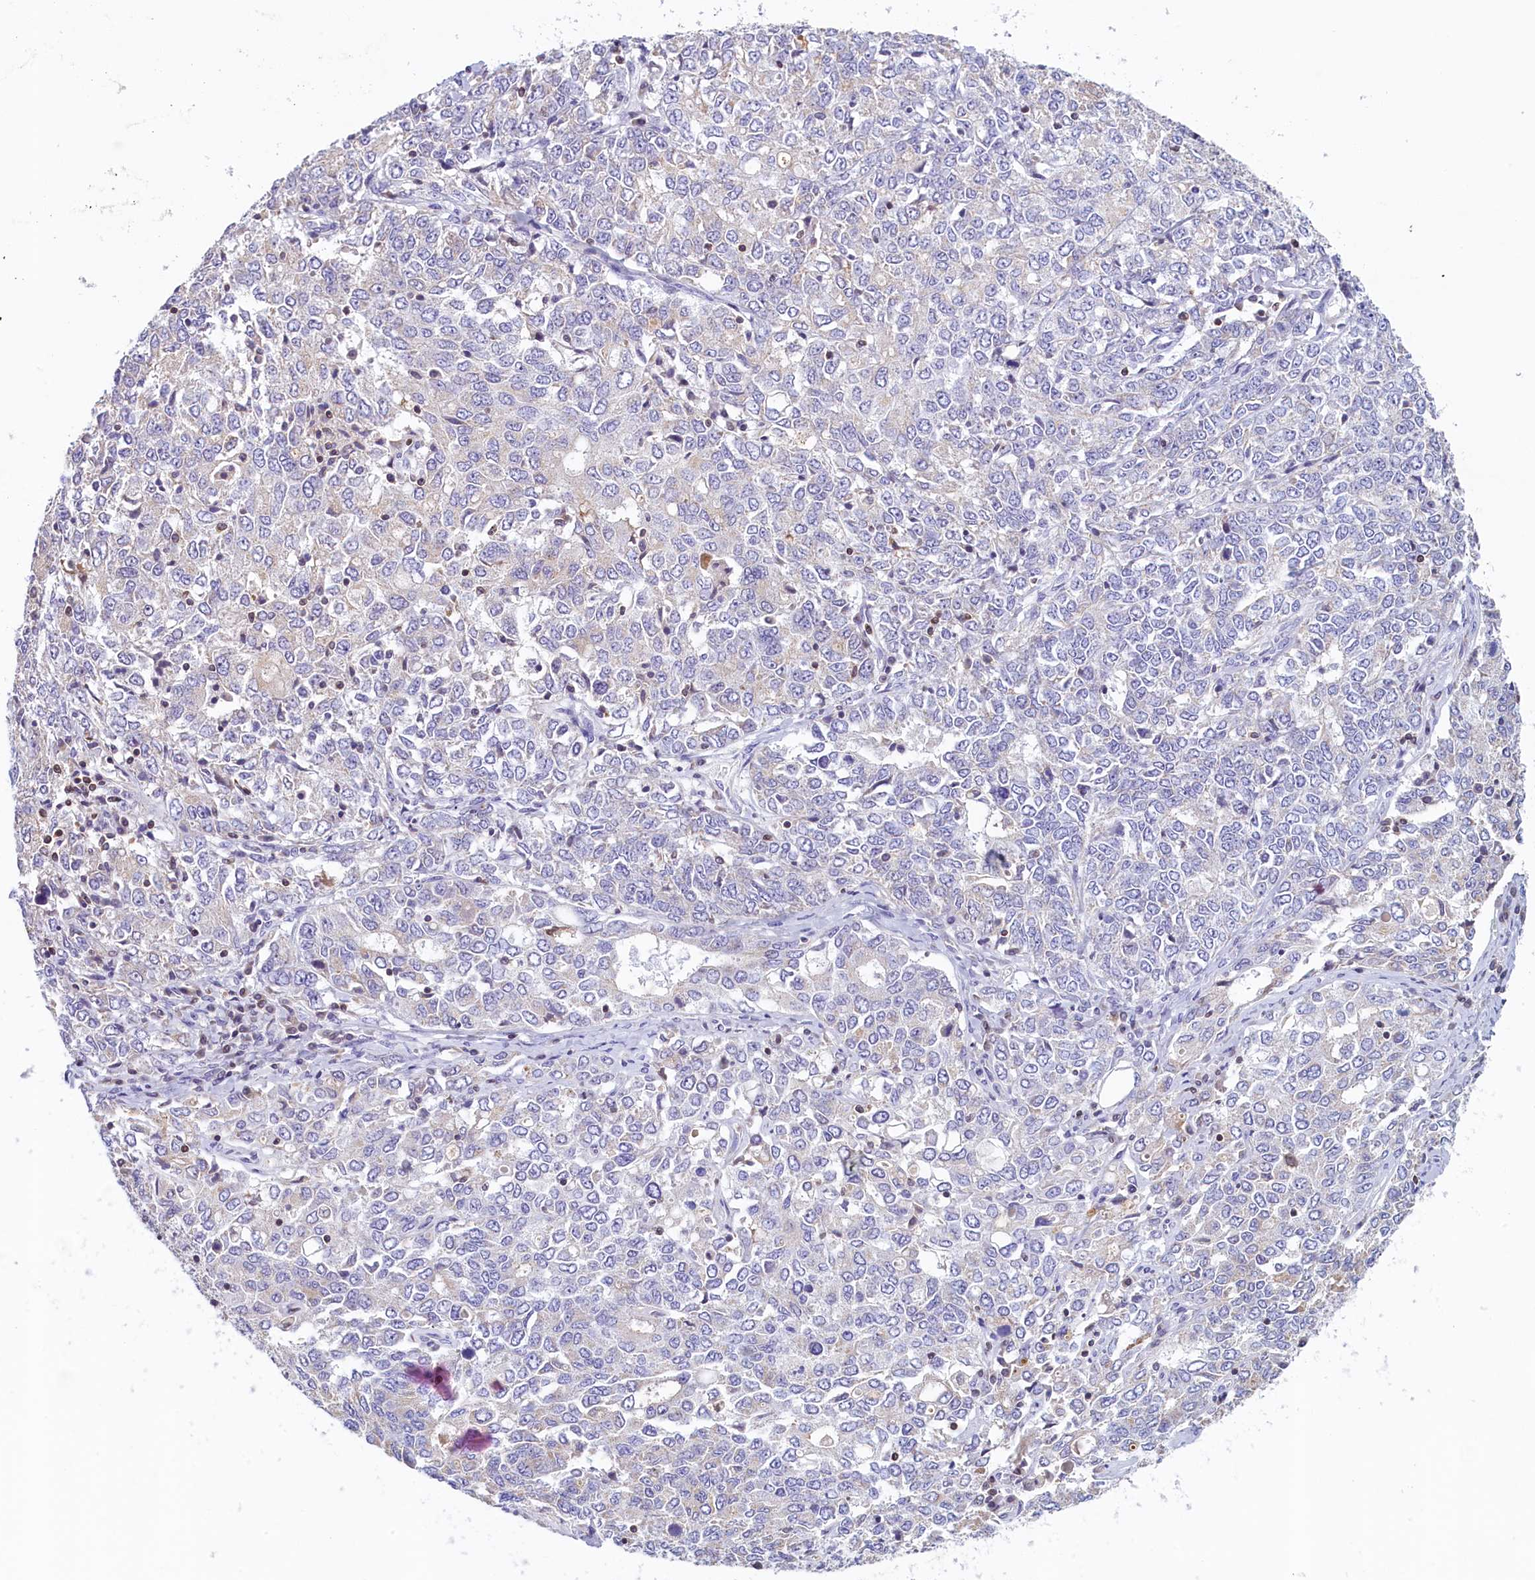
{"staining": {"intensity": "negative", "quantity": "none", "location": "none"}, "tissue": "ovarian cancer", "cell_type": "Tumor cells", "image_type": "cancer", "snomed": [{"axis": "morphology", "description": "Carcinoma, endometroid"}, {"axis": "topography", "description": "Ovary"}], "caption": "Tumor cells are negative for brown protein staining in endometroid carcinoma (ovarian).", "gene": "TRAF3IP3", "patient": {"sex": "female", "age": 62}}